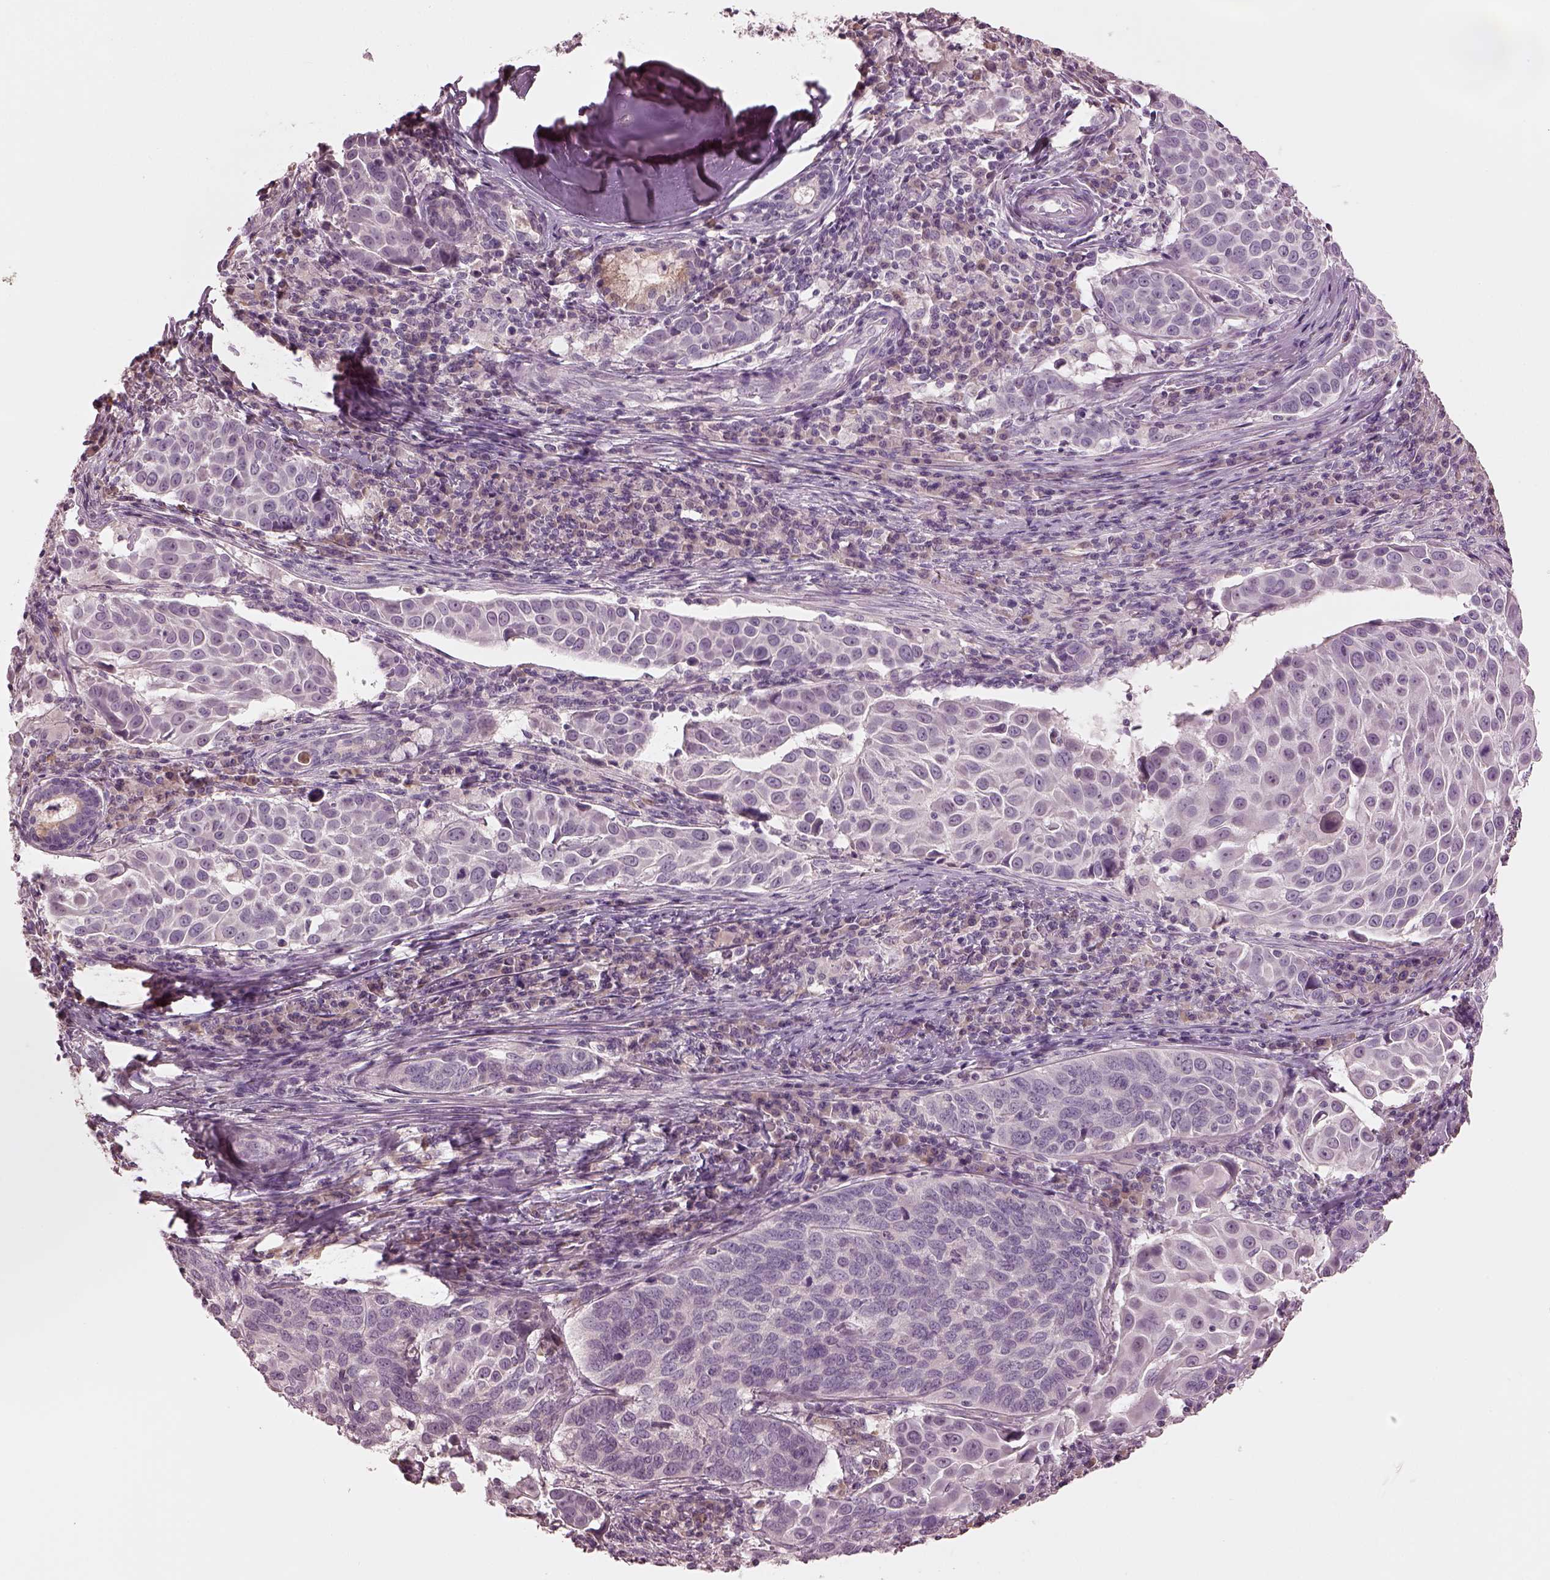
{"staining": {"intensity": "negative", "quantity": "none", "location": "none"}, "tissue": "lung cancer", "cell_type": "Tumor cells", "image_type": "cancer", "snomed": [{"axis": "morphology", "description": "Squamous cell carcinoma, NOS"}, {"axis": "topography", "description": "Lung"}], "caption": "Immunohistochemistry histopathology image of human lung cancer (squamous cell carcinoma) stained for a protein (brown), which displays no expression in tumor cells.", "gene": "MIA", "patient": {"sex": "male", "age": 57}}